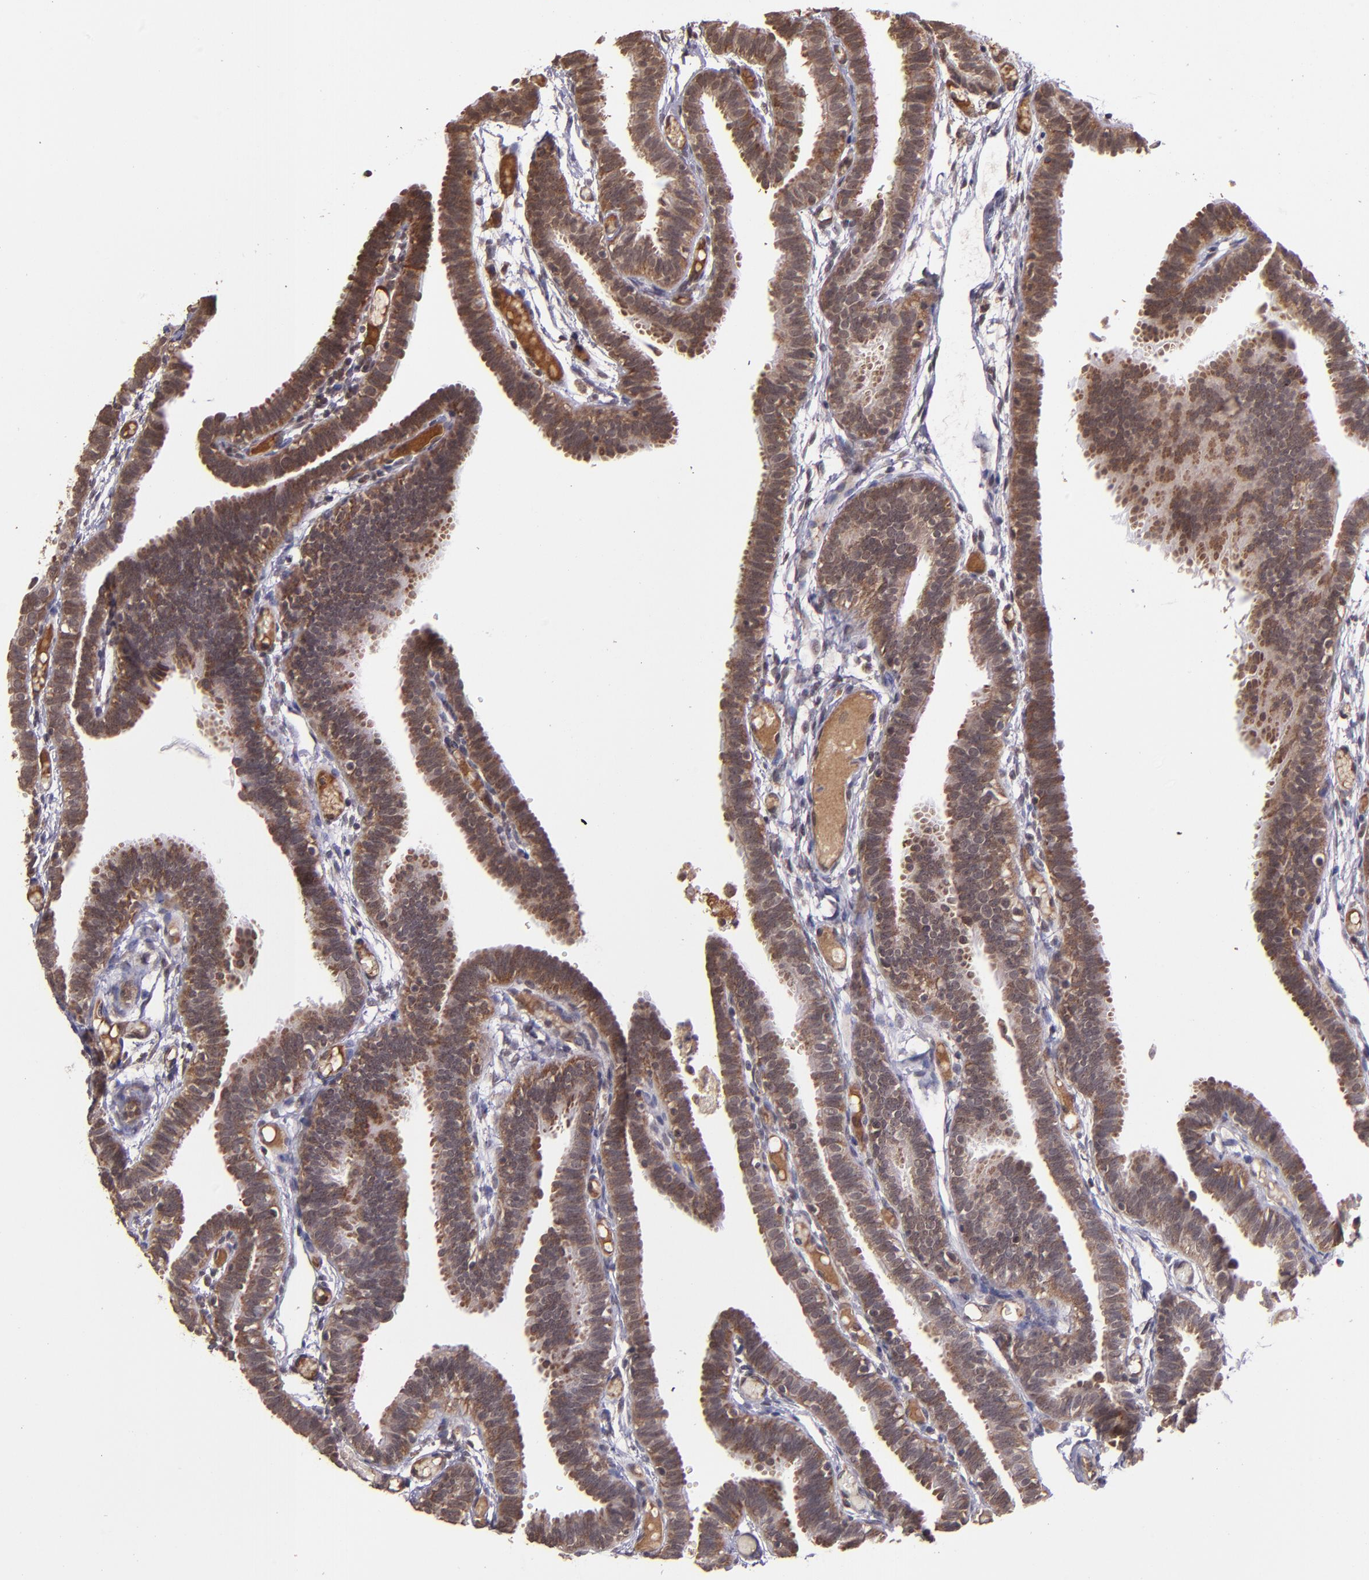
{"staining": {"intensity": "moderate", "quantity": ">75%", "location": "cytoplasmic/membranous"}, "tissue": "fallopian tube", "cell_type": "Glandular cells", "image_type": "normal", "snomed": [{"axis": "morphology", "description": "Normal tissue, NOS"}, {"axis": "topography", "description": "Fallopian tube"}], "caption": "Immunohistochemistry image of unremarkable human fallopian tube stained for a protein (brown), which exhibits medium levels of moderate cytoplasmic/membranous positivity in approximately >75% of glandular cells.", "gene": "USP51", "patient": {"sex": "female", "age": 29}}